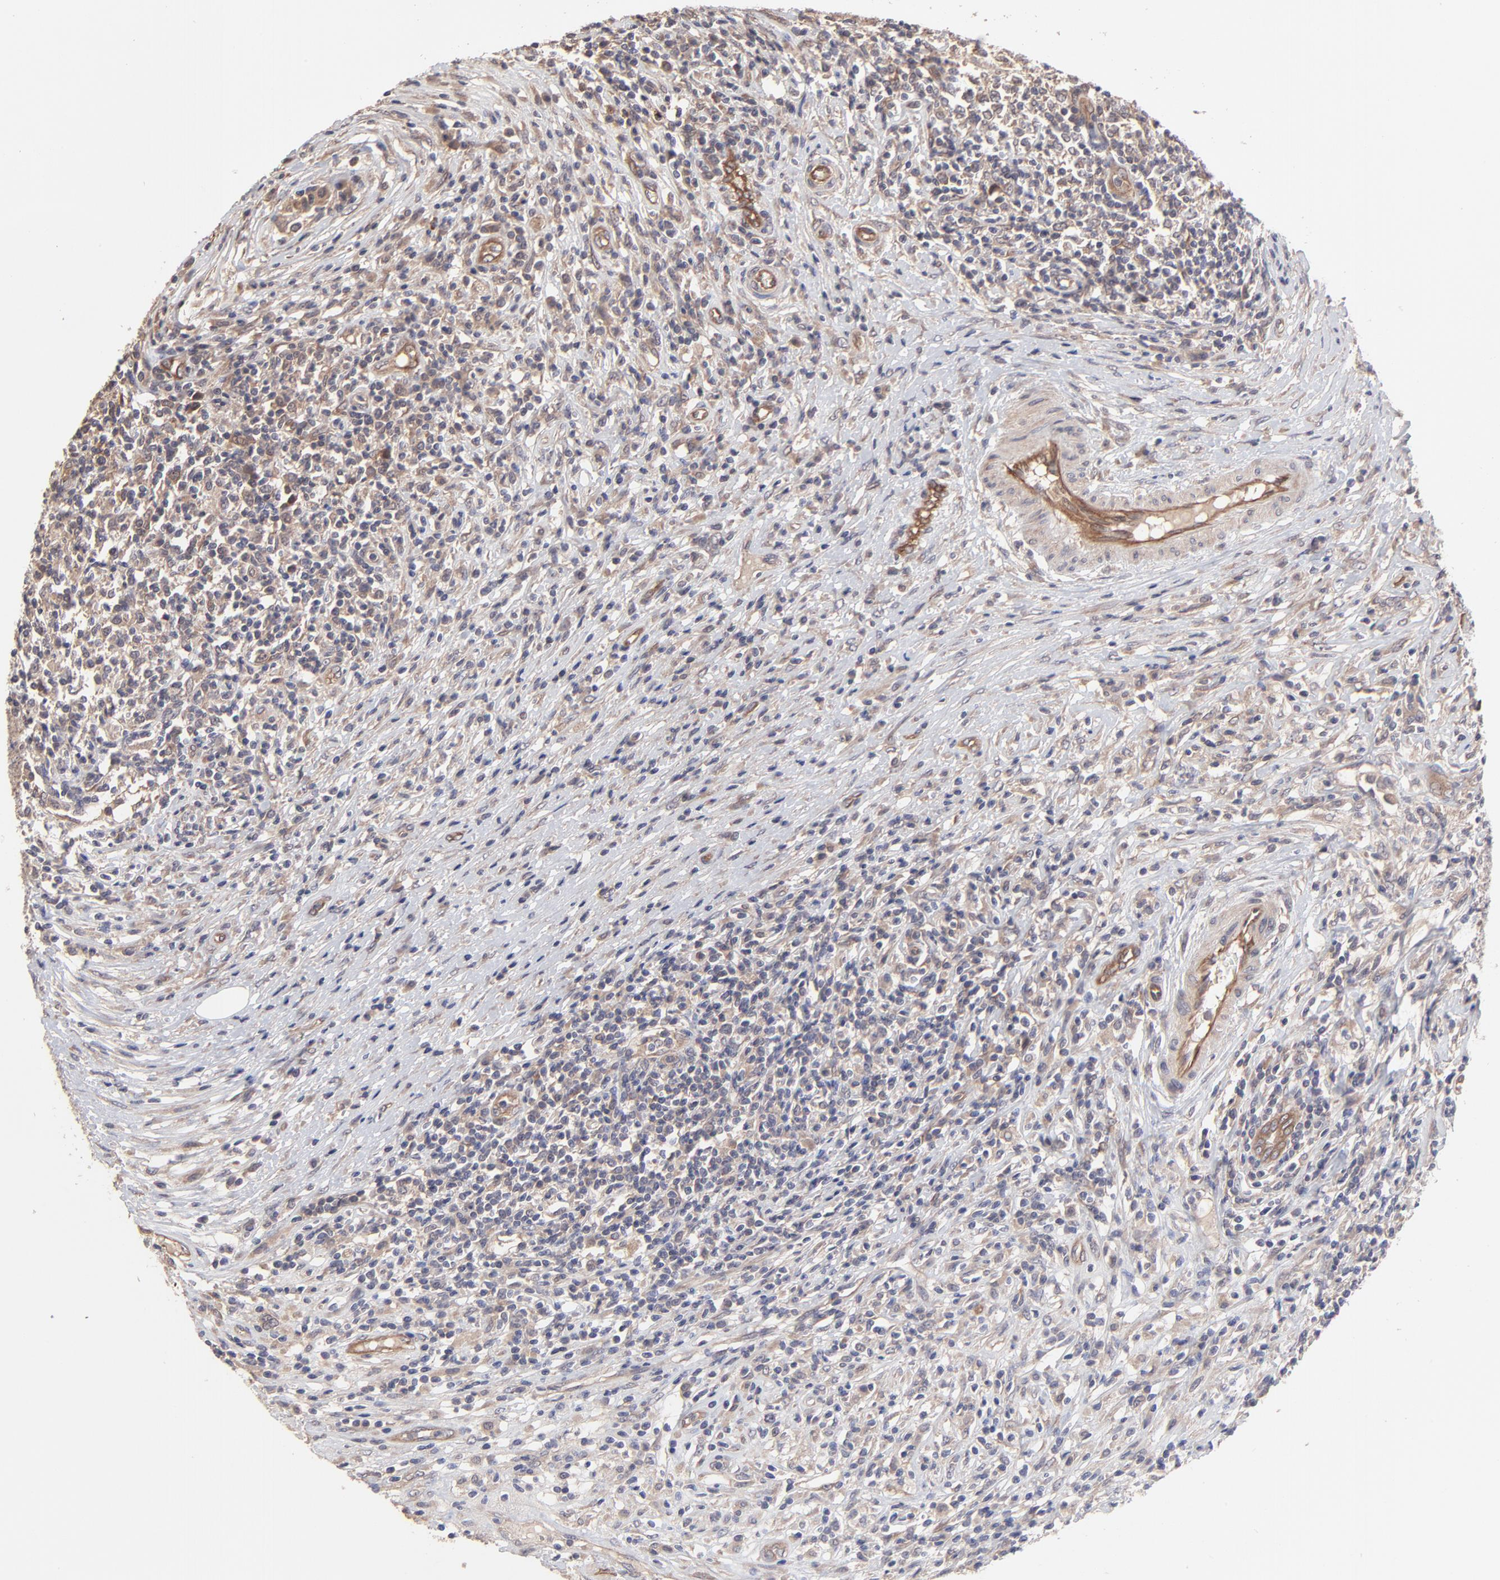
{"staining": {"intensity": "weak", "quantity": "25%-75%", "location": "cytoplasmic/membranous"}, "tissue": "lymphoma", "cell_type": "Tumor cells", "image_type": "cancer", "snomed": [{"axis": "morphology", "description": "Malignant lymphoma, non-Hodgkin's type, High grade"}, {"axis": "topography", "description": "Lymph node"}], "caption": "A histopathology image of high-grade malignant lymphoma, non-Hodgkin's type stained for a protein displays weak cytoplasmic/membranous brown staining in tumor cells. (IHC, brightfield microscopy, high magnification).", "gene": "ZNF780B", "patient": {"sex": "female", "age": 84}}